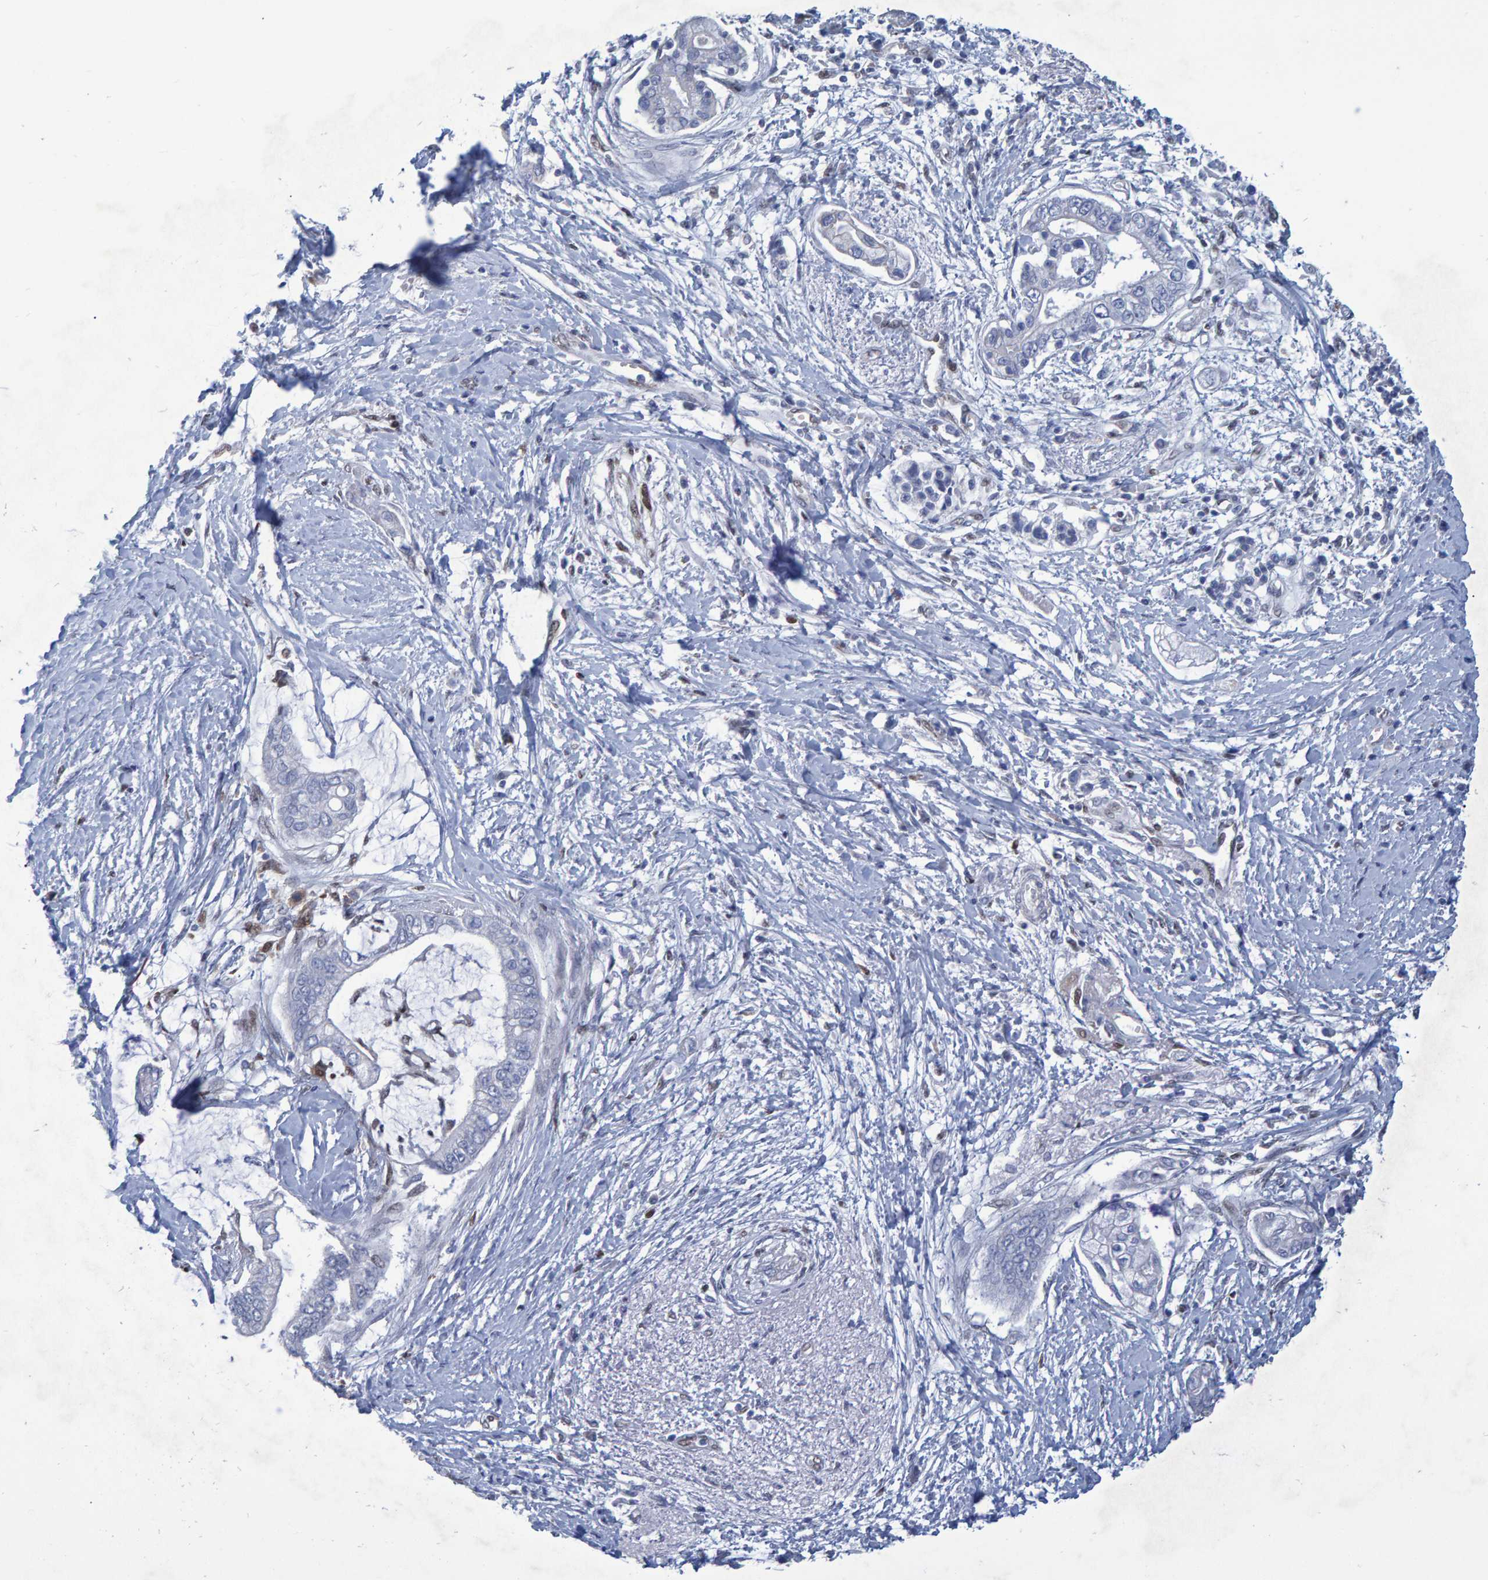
{"staining": {"intensity": "negative", "quantity": "none", "location": "none"}, "tissue": "pancreatic cancer", "cell_type": "Tumor cells", "image_type": "cancer", "snomed": [{"axis": "morphology", "description": "Adenocarcinoma, NOS"}, {"axis": "topography", "description": "Pancreas"}], "caption": "Human pancreatic cancer stained for a protein using immunohistochemistry (IHC) reveals no positivity in tumor cells.", "gene": "QKI", "patient": {"sex": "male", "age": 59}}